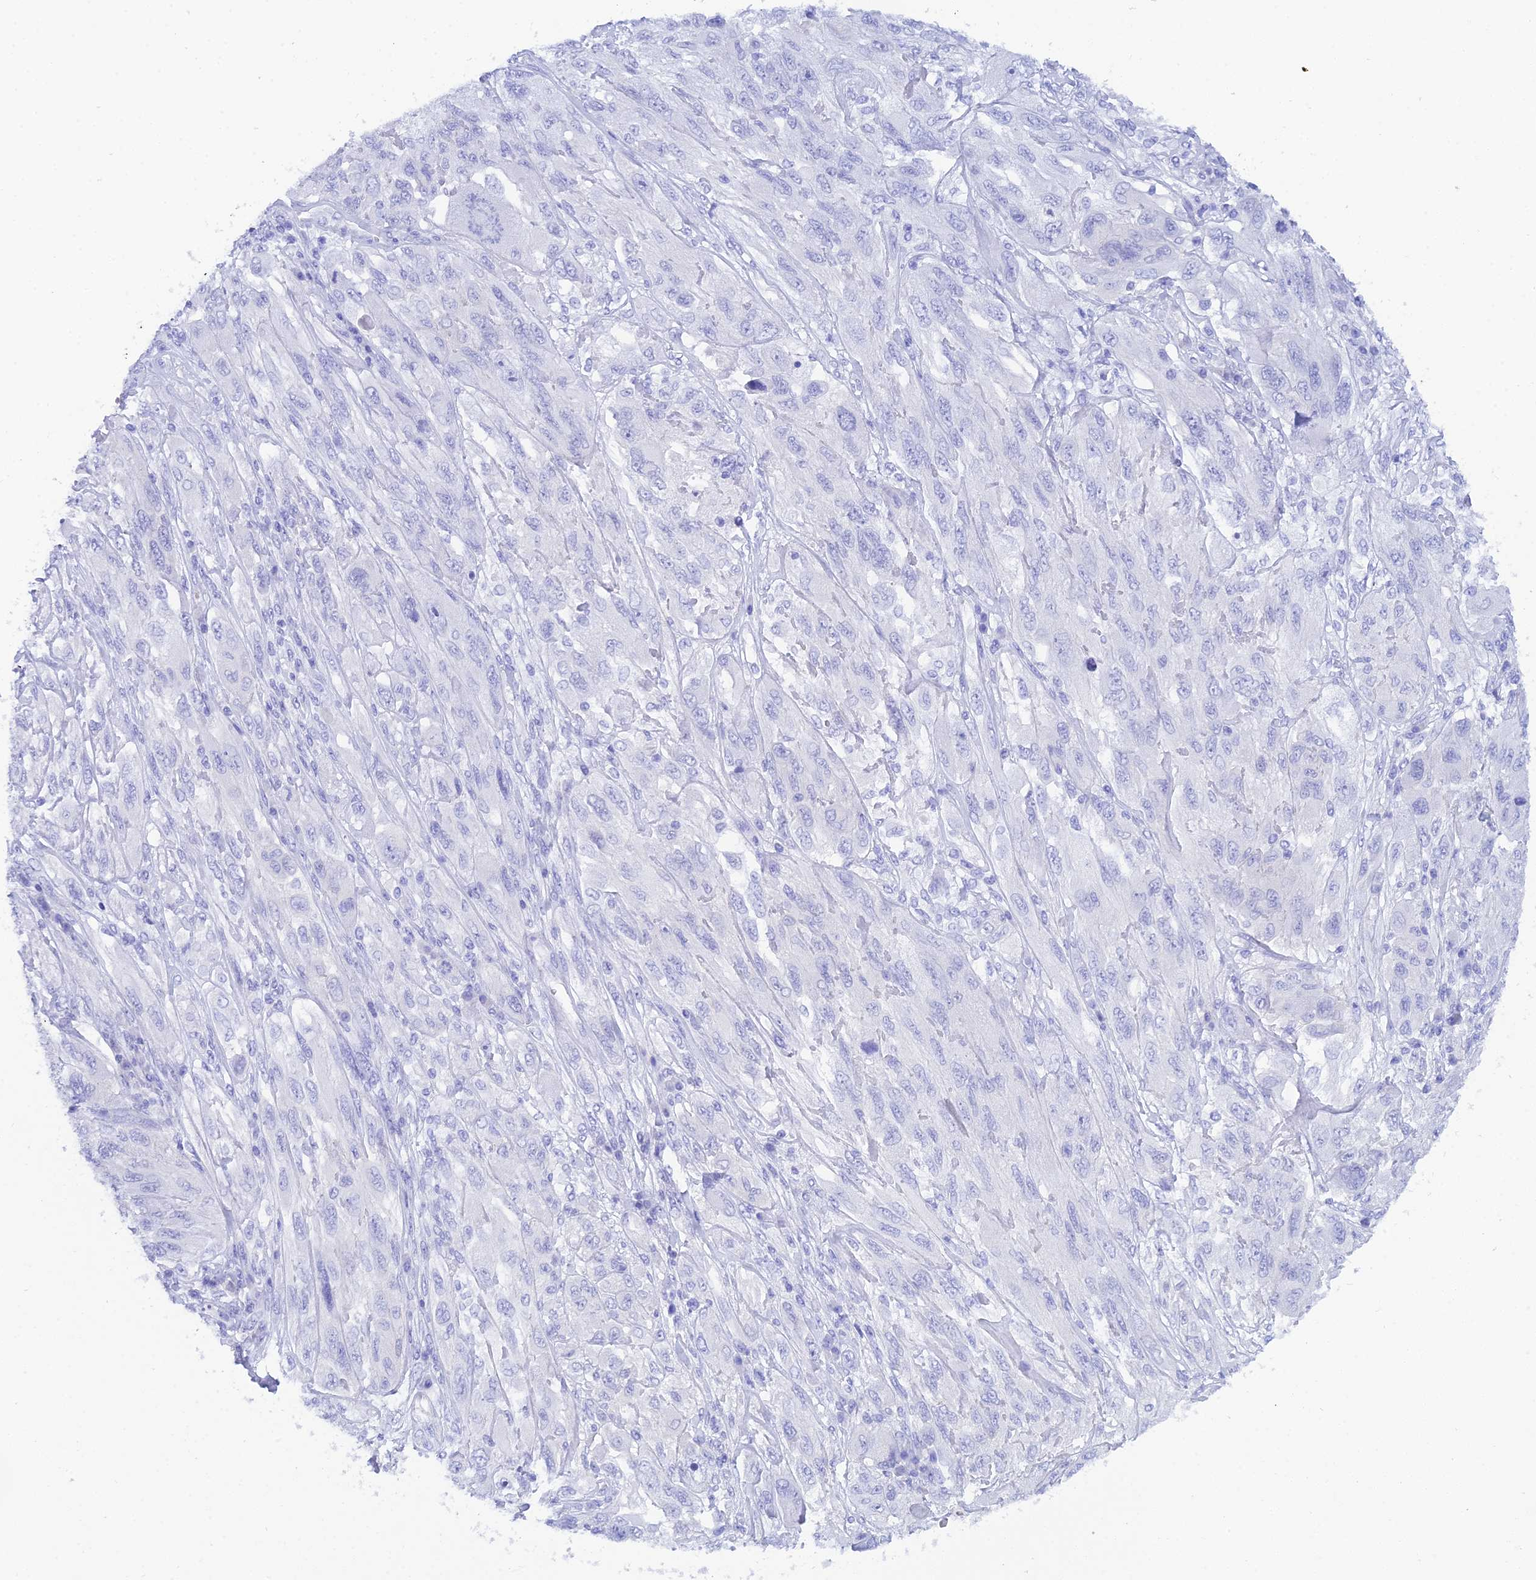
{"staining": {"intensity": "negative", "quantity": "none", "location": "none"}, "tissue": "melanoma", "cell_type": "Tumor cells", "image_type": "cancer", "snomed": [{"axis": "morphology", "description": "Malignant melanoma, NOS"}, {"axis": "topography", "description": "Skin"}], "caption": "The photomicrograph reveals no significant expression in tumor cells of melanoma. (DAB immunohistochemistry visualized using brightfield microscopy, high magnification).", "gene": "REG1A", "patient": {"sex": "female", "age": 91}}